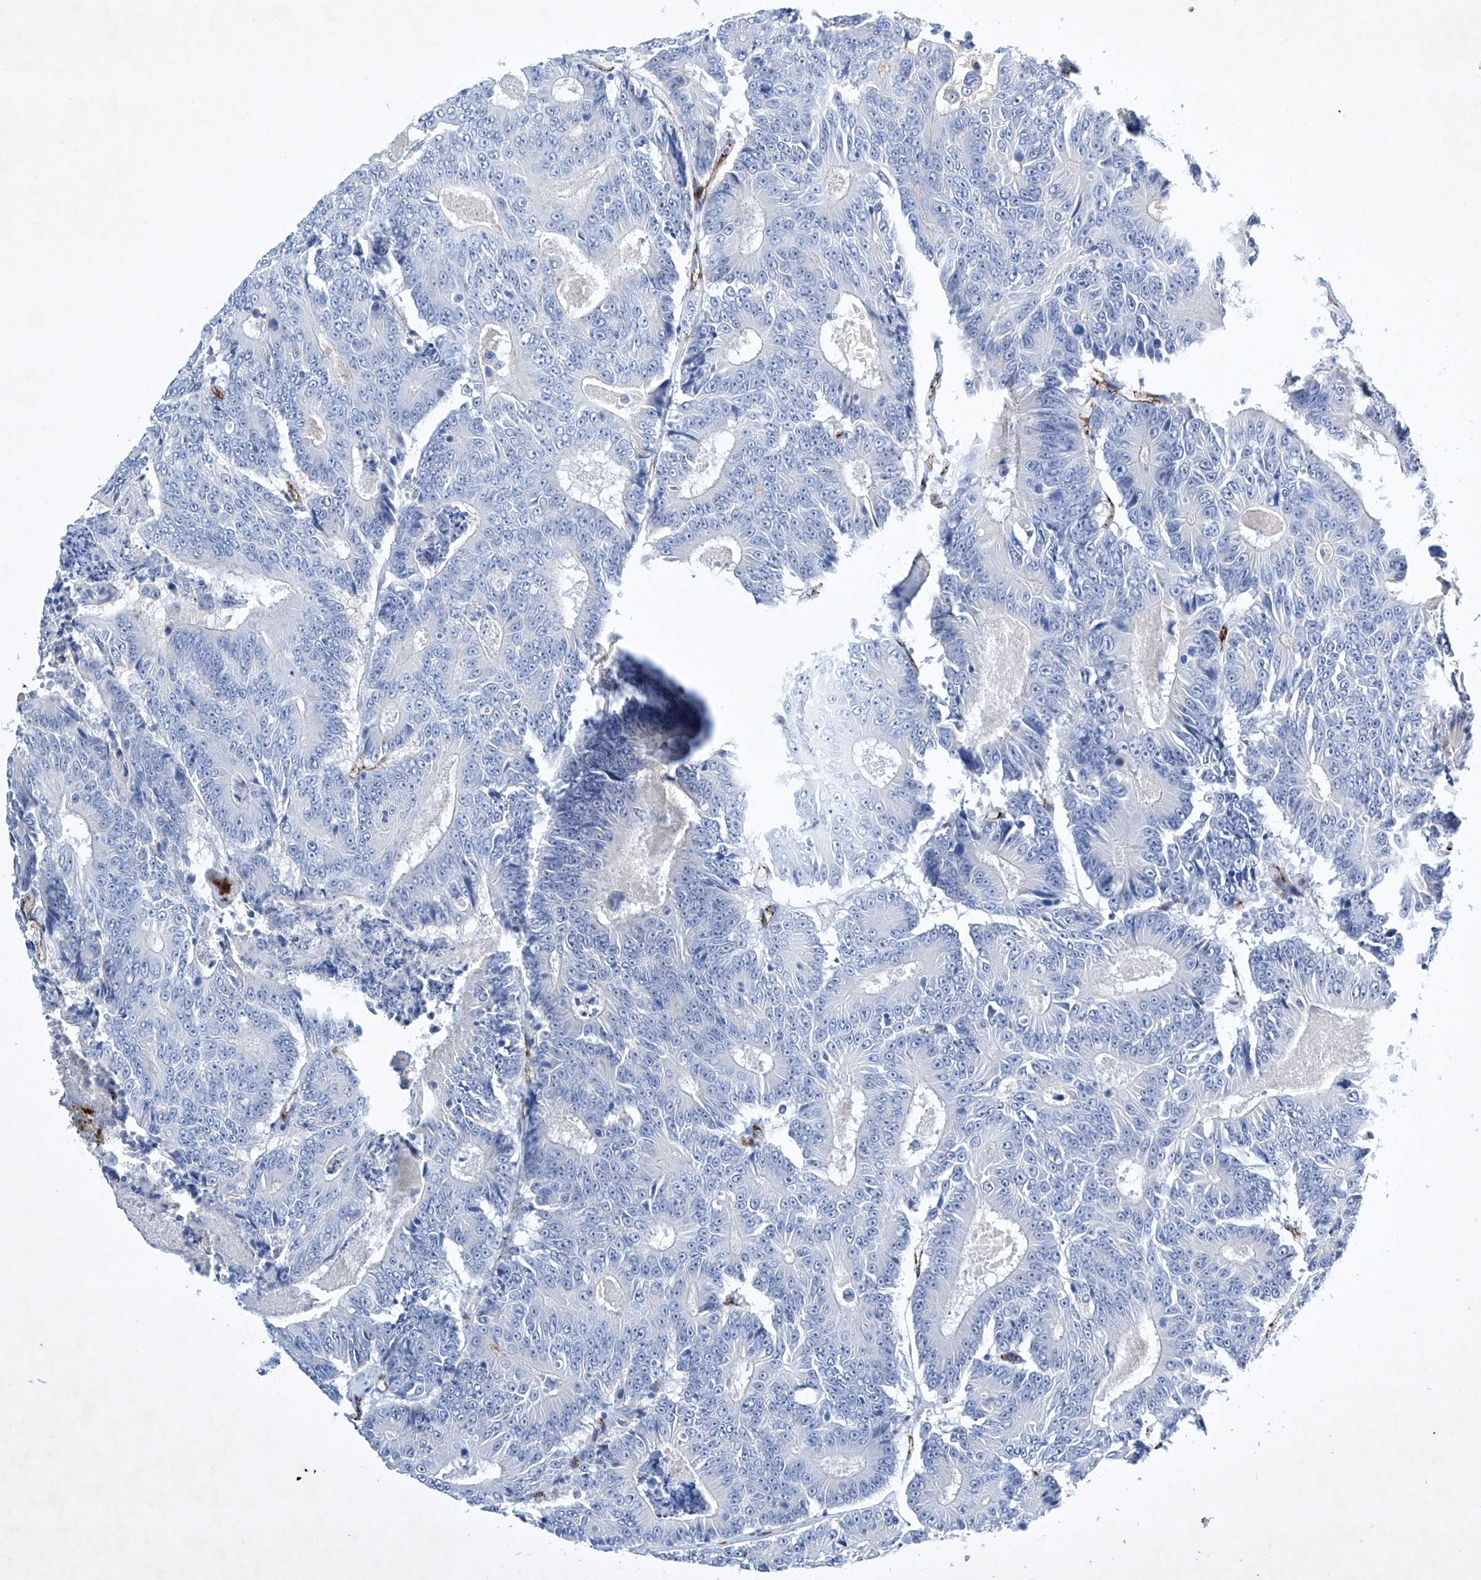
{"staining": {"intensity": "negative", "quantity": "none", "location": "none"}, "tissue": "colorectal cancer", "cell_type": "Tumor cells", "image_type": "cancer", "snomed": [{"axis": "morphology", "description": "Adenocarcinoma, NOS"}, {"axis": "topography", "description": "Colon"}], "caption": "Immunohistochemistry (IHC) of adenocarcinoma (colorectal) displays no expression in tumor cells. Brightfield microscopy of immunohistochemistry stained with DAB (3,3'-diaminobenzidine) (brown) and hematoxylin (blue), captured at high magnification.", "gene": "ETV7", "patient": {"sex": "male", "age": 83}}